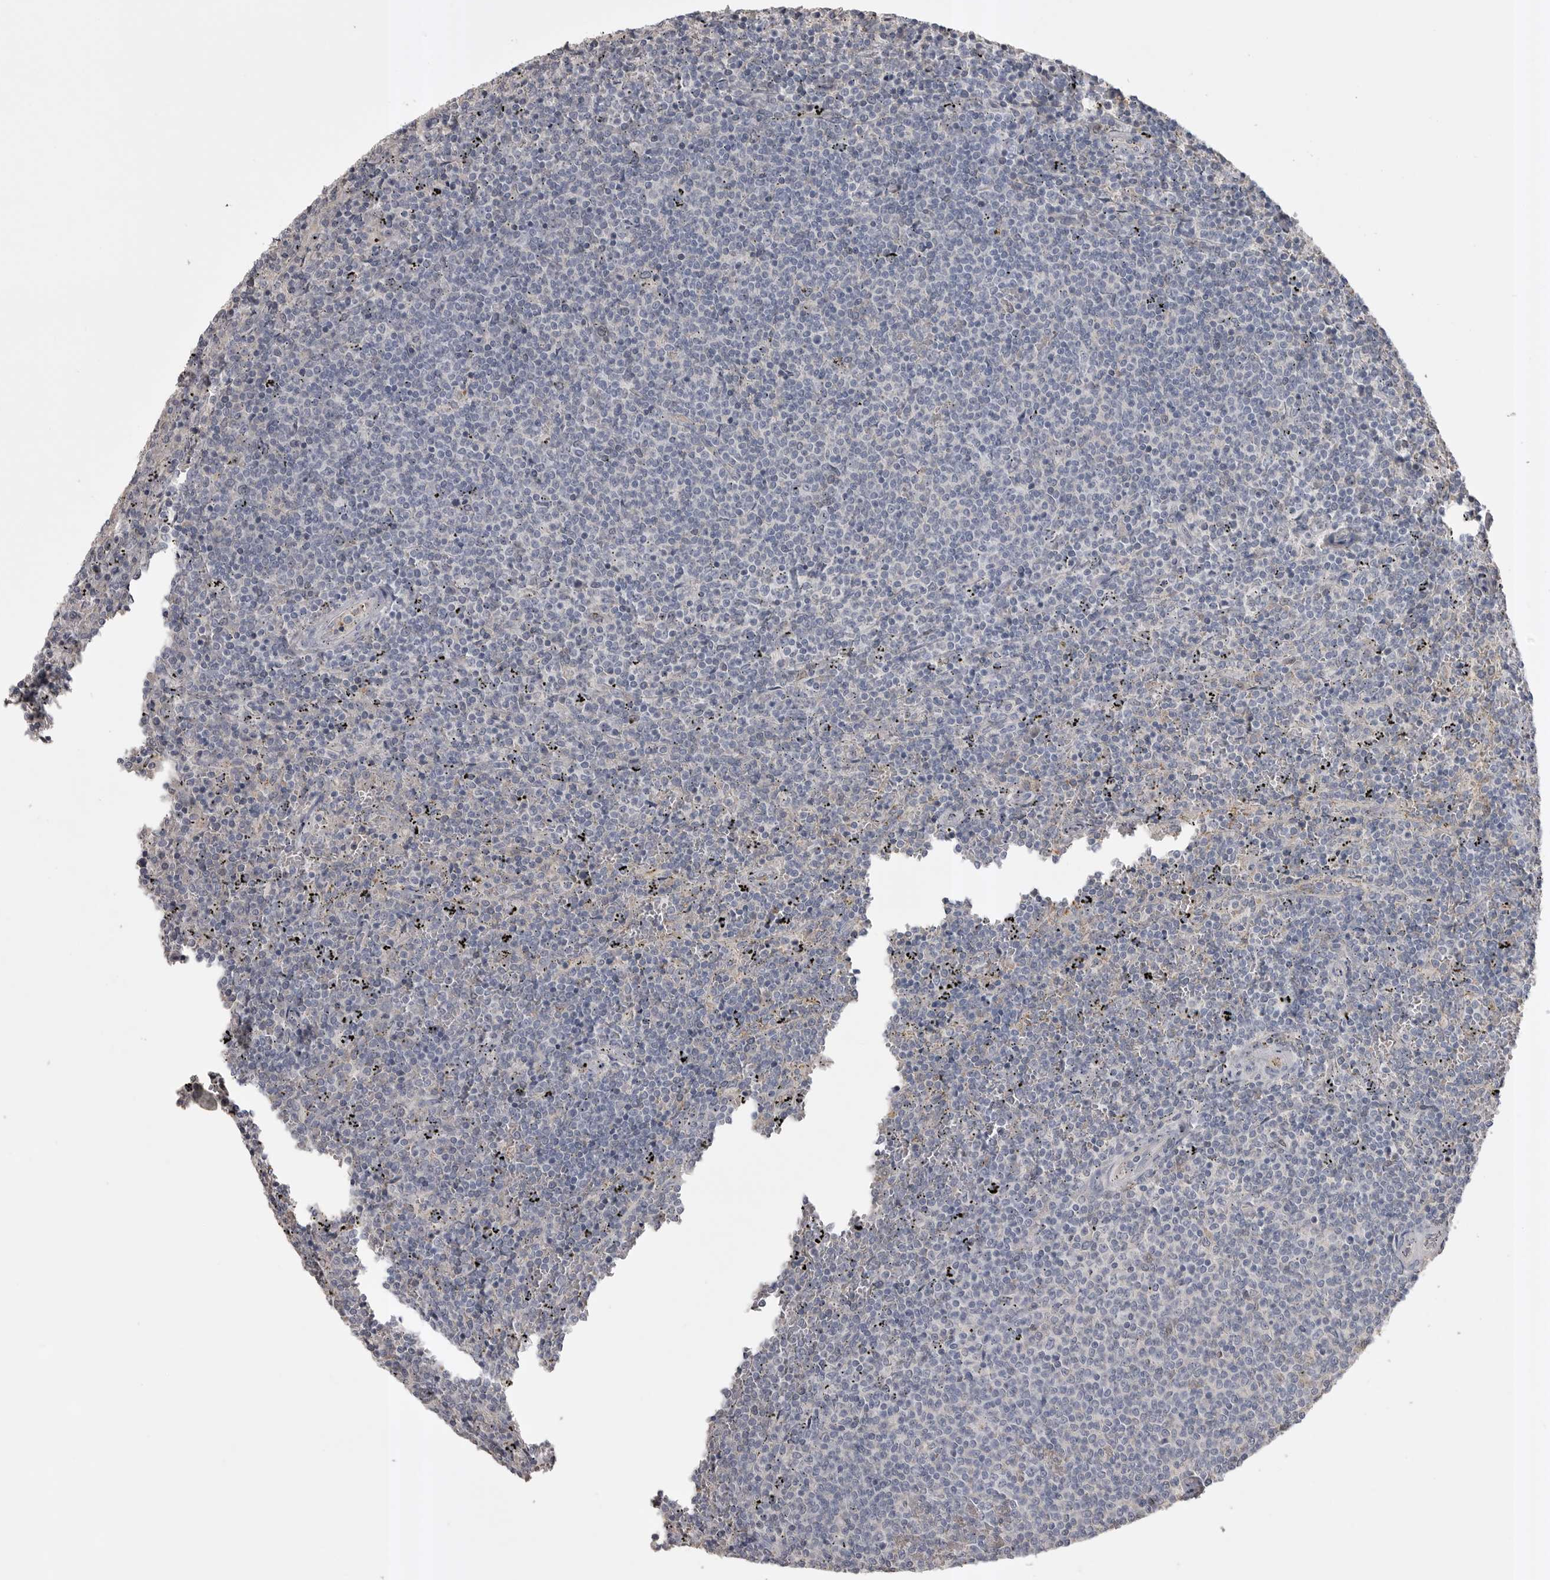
{"staining": {"intensity": "negative", "quantity": "none", "location": "none"}, "tissue": "lymphoma", "cell_type": "Tumor cells", "image_type": "cancer", "snomed": [{"axis": "morphology", "description": "Malignant lymphoma, non-Hodgkin's type, Low grade"}, {"axis": "topography", "description": "Spleen"}], "caption": "High power microscopy image of an IHC micrograph of malignant lymphoma, non-Hodgkin's type (low-grade), revealing no significant staining in tumor cells.", "gene": "AHSG", "patient": {"sex": "female", "age": 50}}